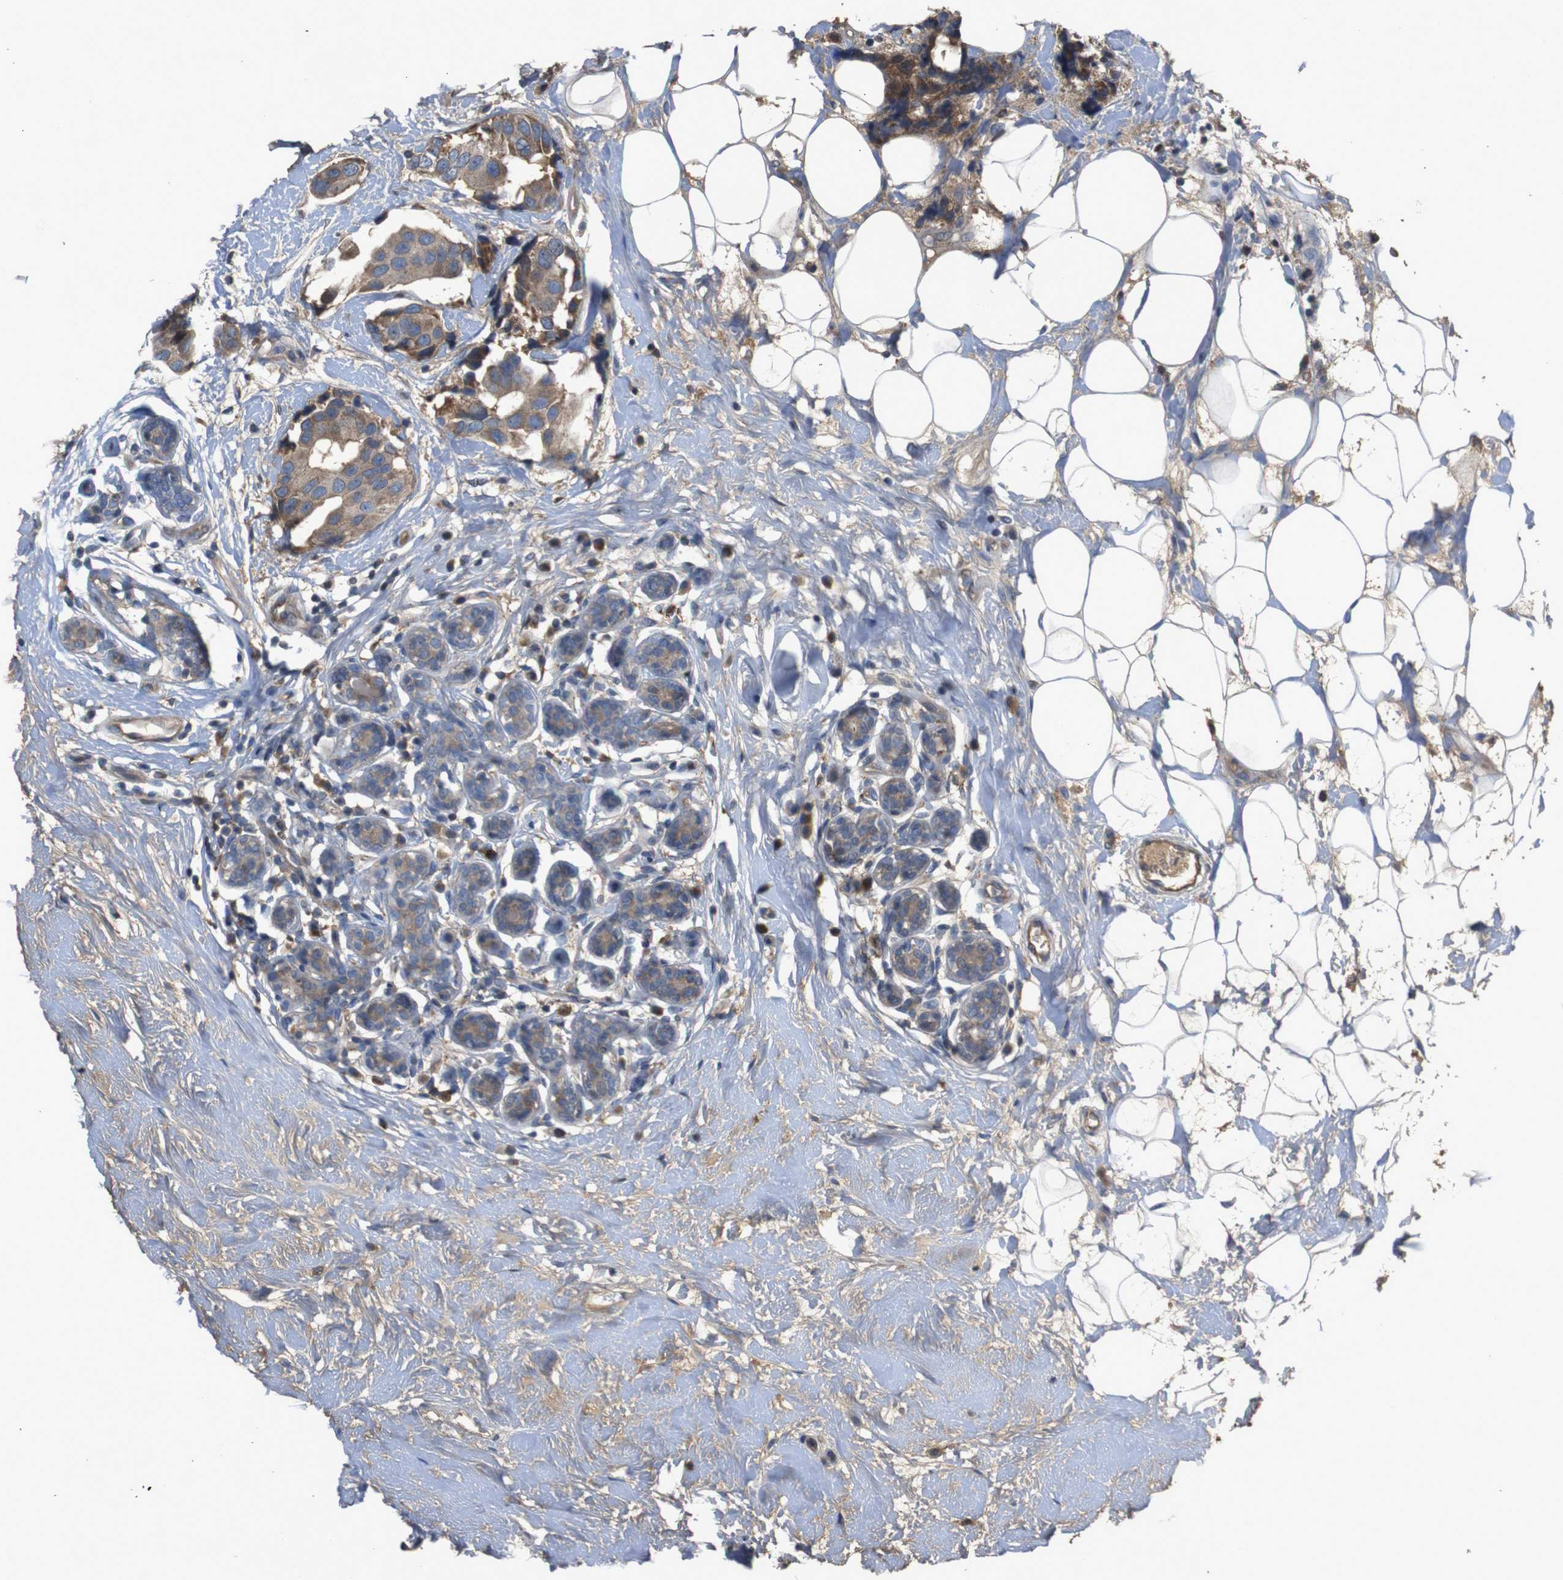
{"staining": {"intensity": "moderate", "quantity": ">75%", "location": "cytoplasmic/membranous"}, "tissue": "breast cancer", "cell_type": "Tumor cells", "image_type": "cancer", "snomed": [{"axis": "morphology", "description": "Normal tissue, NOS"}, {"axis": "morphology", "description": "Duct carcinoma"}, {"axis": "topography", "description": "Breast"}], "caption": "Immunohistochemistry micrograph of neoplastic tissue: human breast cancer (infiltrating ductal carcinoma) stained using immunohistochemistry (IHC) shows medium levels of moderate protein expression localized specifically in the cytoplasmic/membranous of tumor cells, appearing as a cytoplasmic/membranous brown color.", "gene": "PTPN1", "patient": {"sex": "female", "age": 39}}